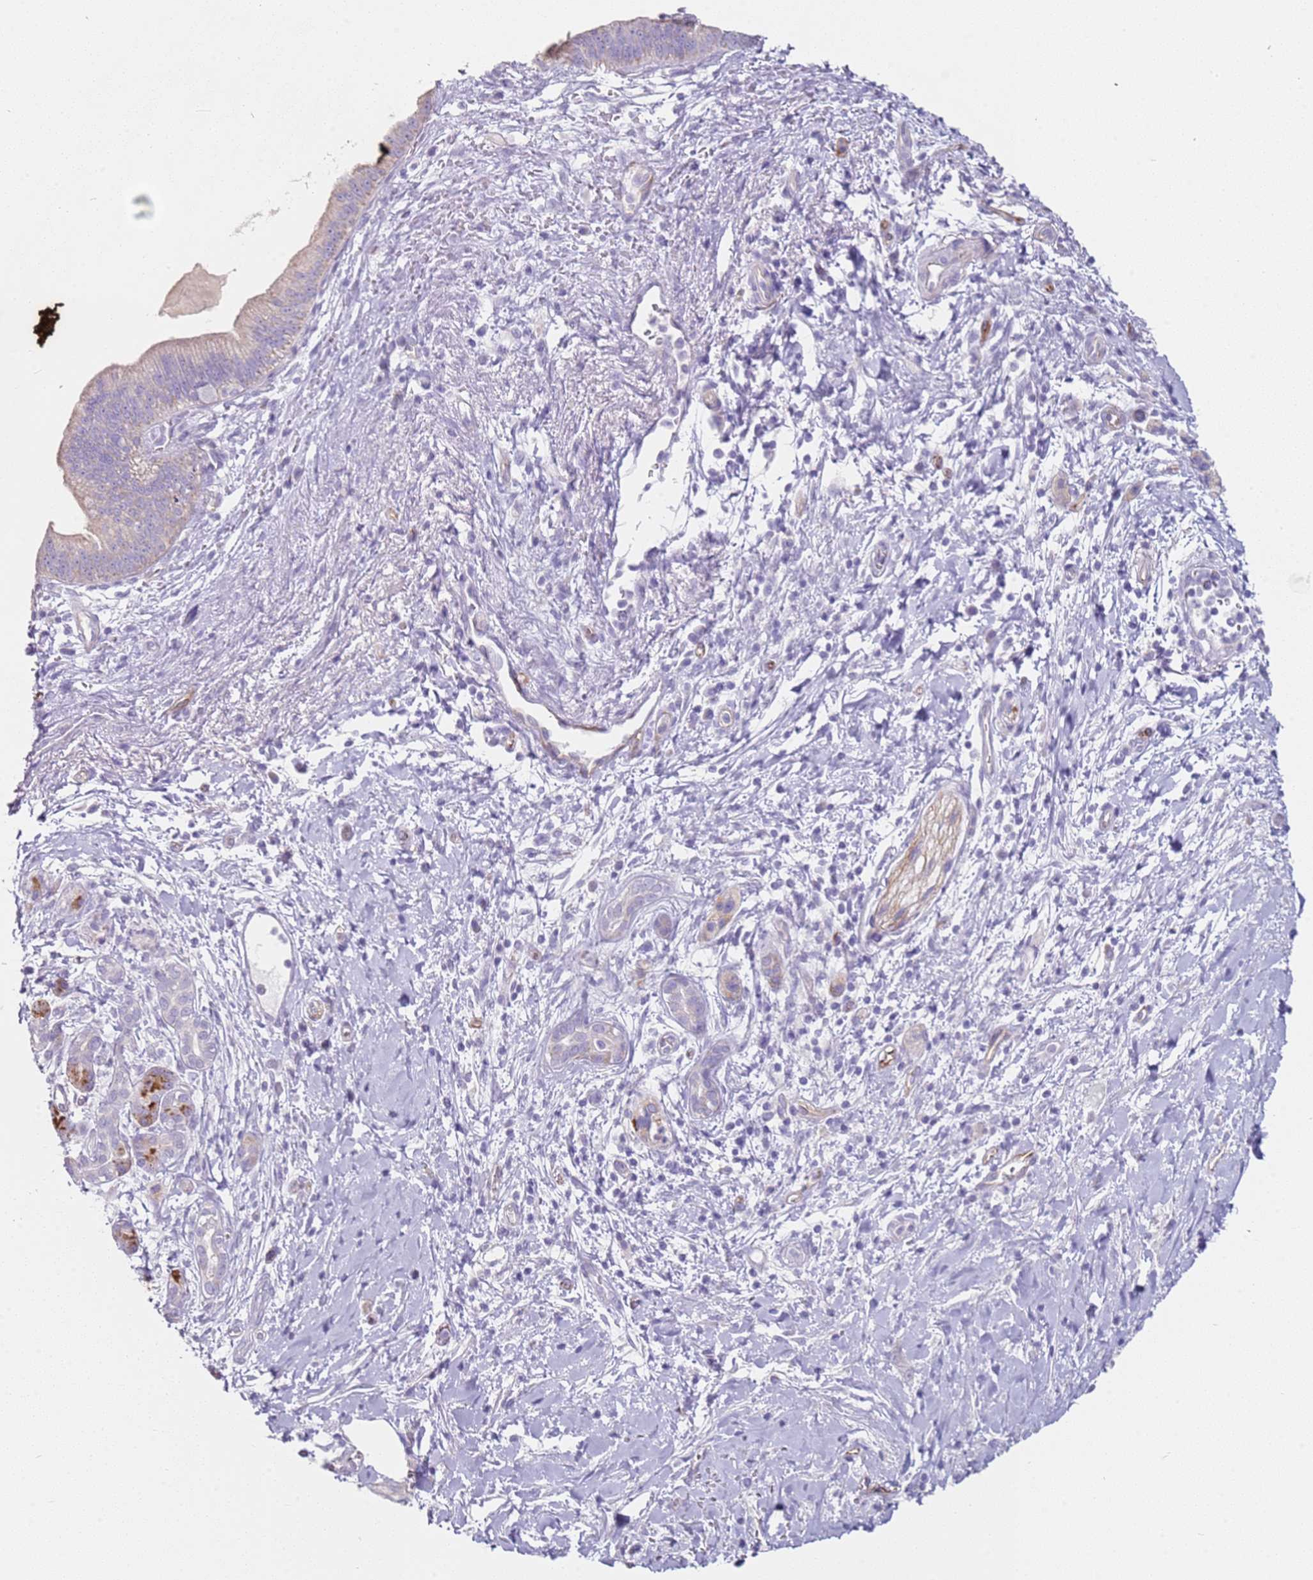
{"staining": {"intensity": "negative", "quantity": "none", "location": "none"}, "tissue": "pancreatic cancer", "cell_type": "Tumor cells", "image_type": "cancer", "snomed": [{"axis": "morphology", "description": "Adenocarcinoma, NOS"}, {"axis": "topography", "description": "Pancreas"}], "caption": "Tumor cells are negative for protein expression in human pancreatic cancer (adenocarcinoma). The staining was performed using DAB to visualize the protein expression in brown, while the nuclei were stained in blue with hematoxylin (Magnification: 20x).", "gene": "ALS2", "patient": {"sex": "male", "age": 78}}